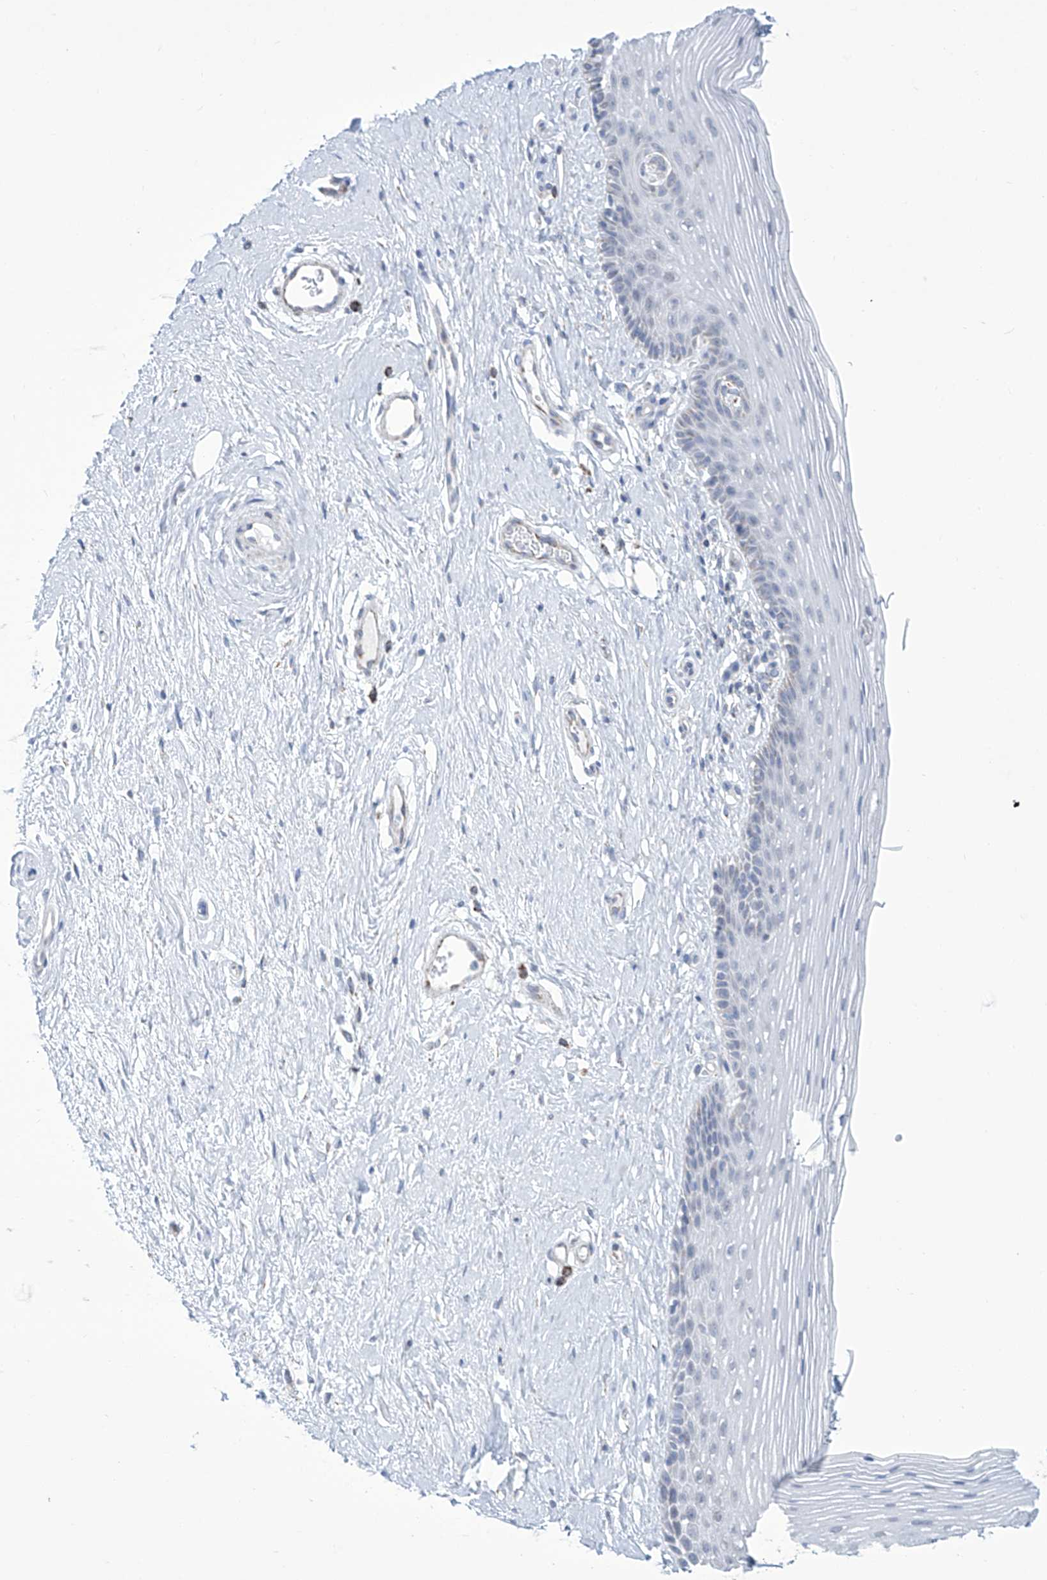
{"staining": {"intensity": "negative", "quantity": "none", "location": "none"}, "tissue": "vagina", "cell_type": "Squamous epithelial cells", "image_type": "normal", "snomed": [{"axis": "morphology", "description": "Normal tissue, NOS"}, {"axis": "topography", "description": "Vagina"}], "caption": "The photomicrograph reveals no significant positivity in squamous epithelial cells of vagina. The staining is performed using DAB brown chromogen with nuclei counter-stained in using hematoxylin.", "gene": "ALDH6A1", "patient": {"sex": "female", "age": 46}}